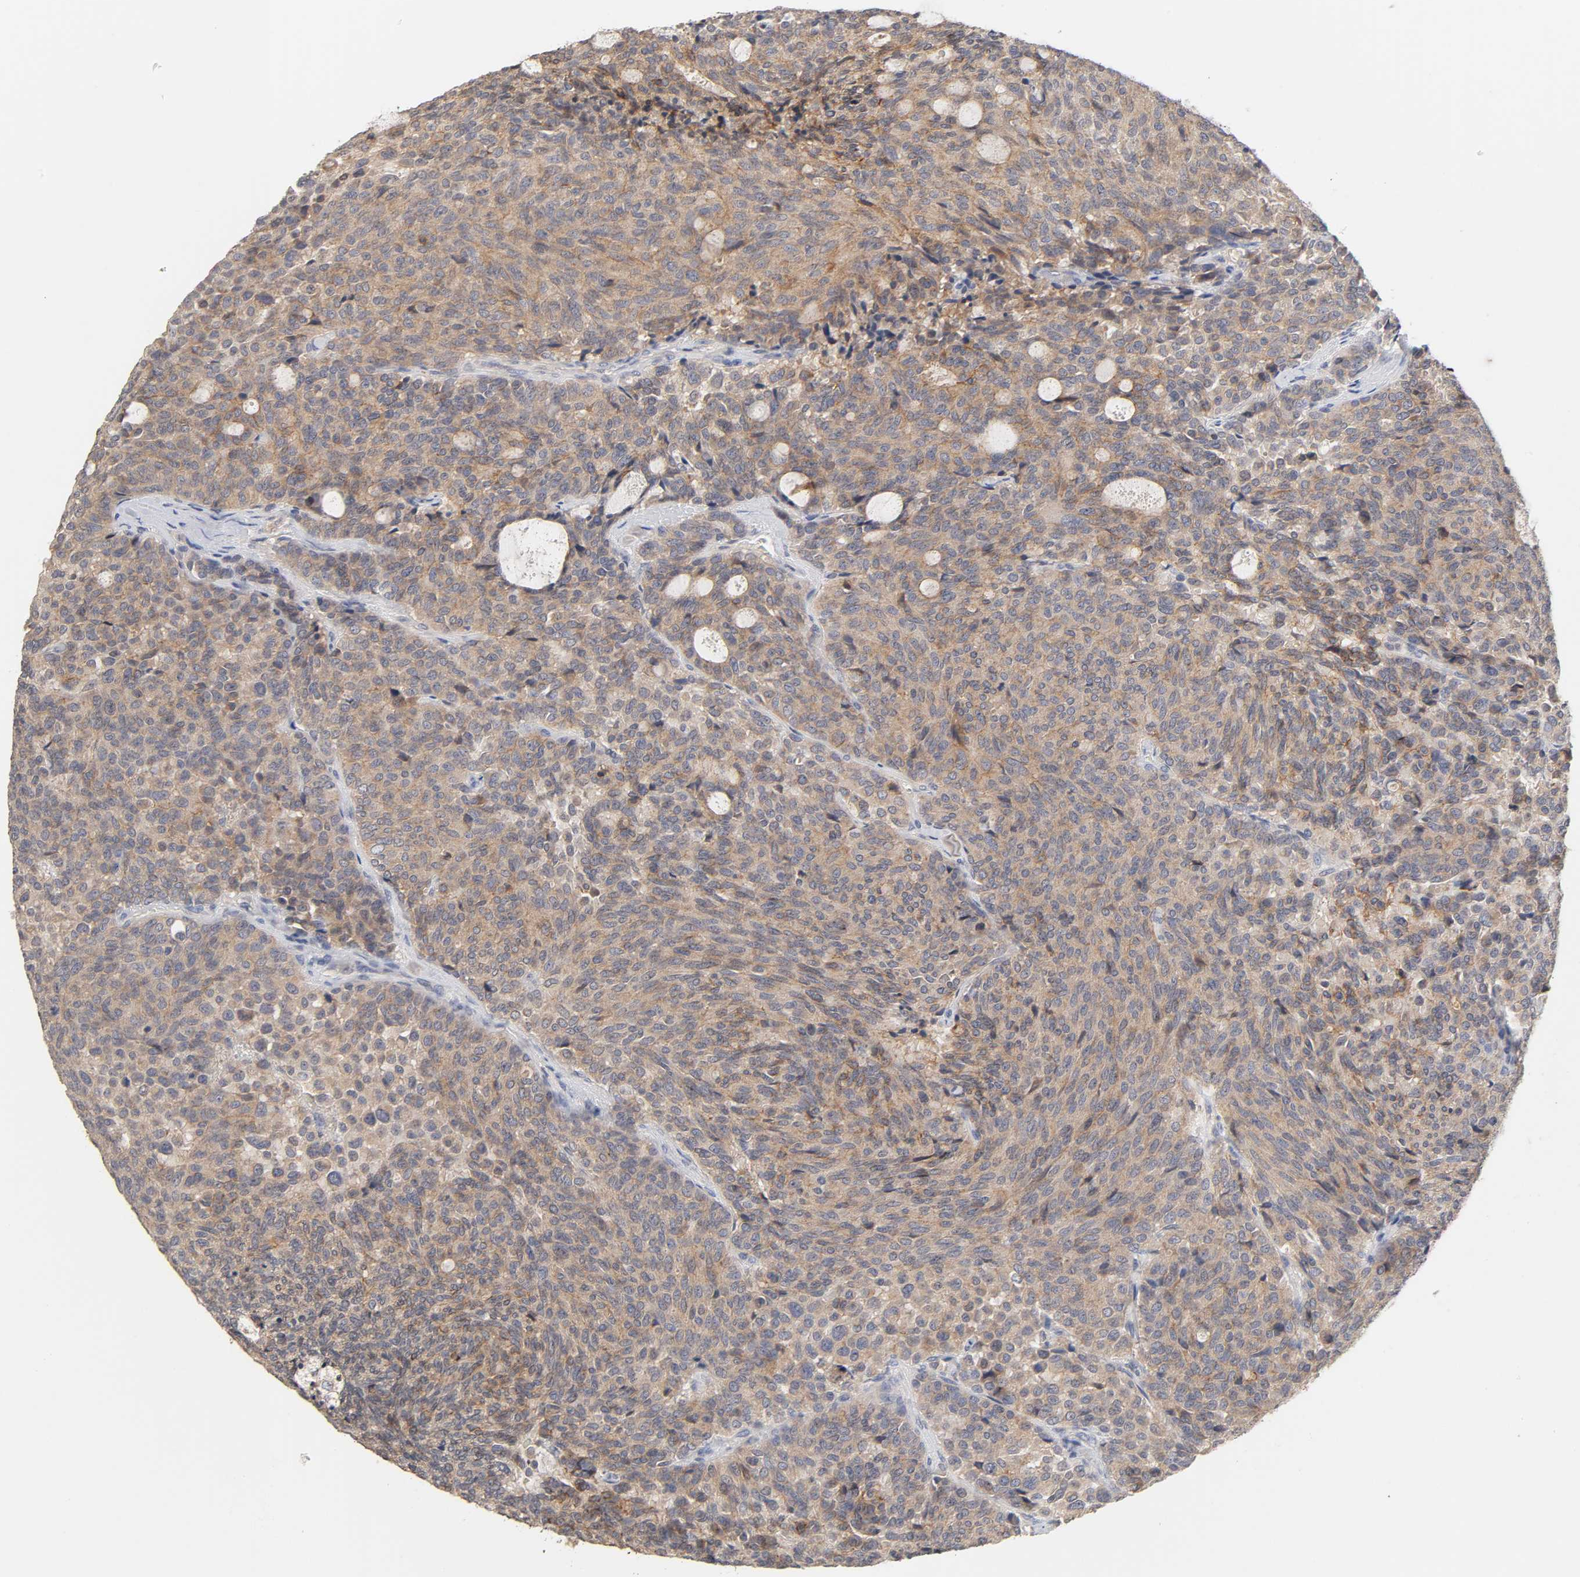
{"staining": {"intensity": "weak", "quantity": ">75%", "location": "cytoplasmic/membranous"}, "tissue": "carcinoid", "cell_type": "Tumor cells", "image_type": "cancer", "snomed": [{"axis": "morphology", "description": "Carcinoid, malignant, NOS"}, {"axis": "topography", "description": "Pancreas"}], "caption": "A brown stain highlights weak cytoplasmic/membranous staining of a protein in carcinoid (malignant) tumor cells.", "gene": "CXADR", "patient": {"sex": "female", "age": 54}}